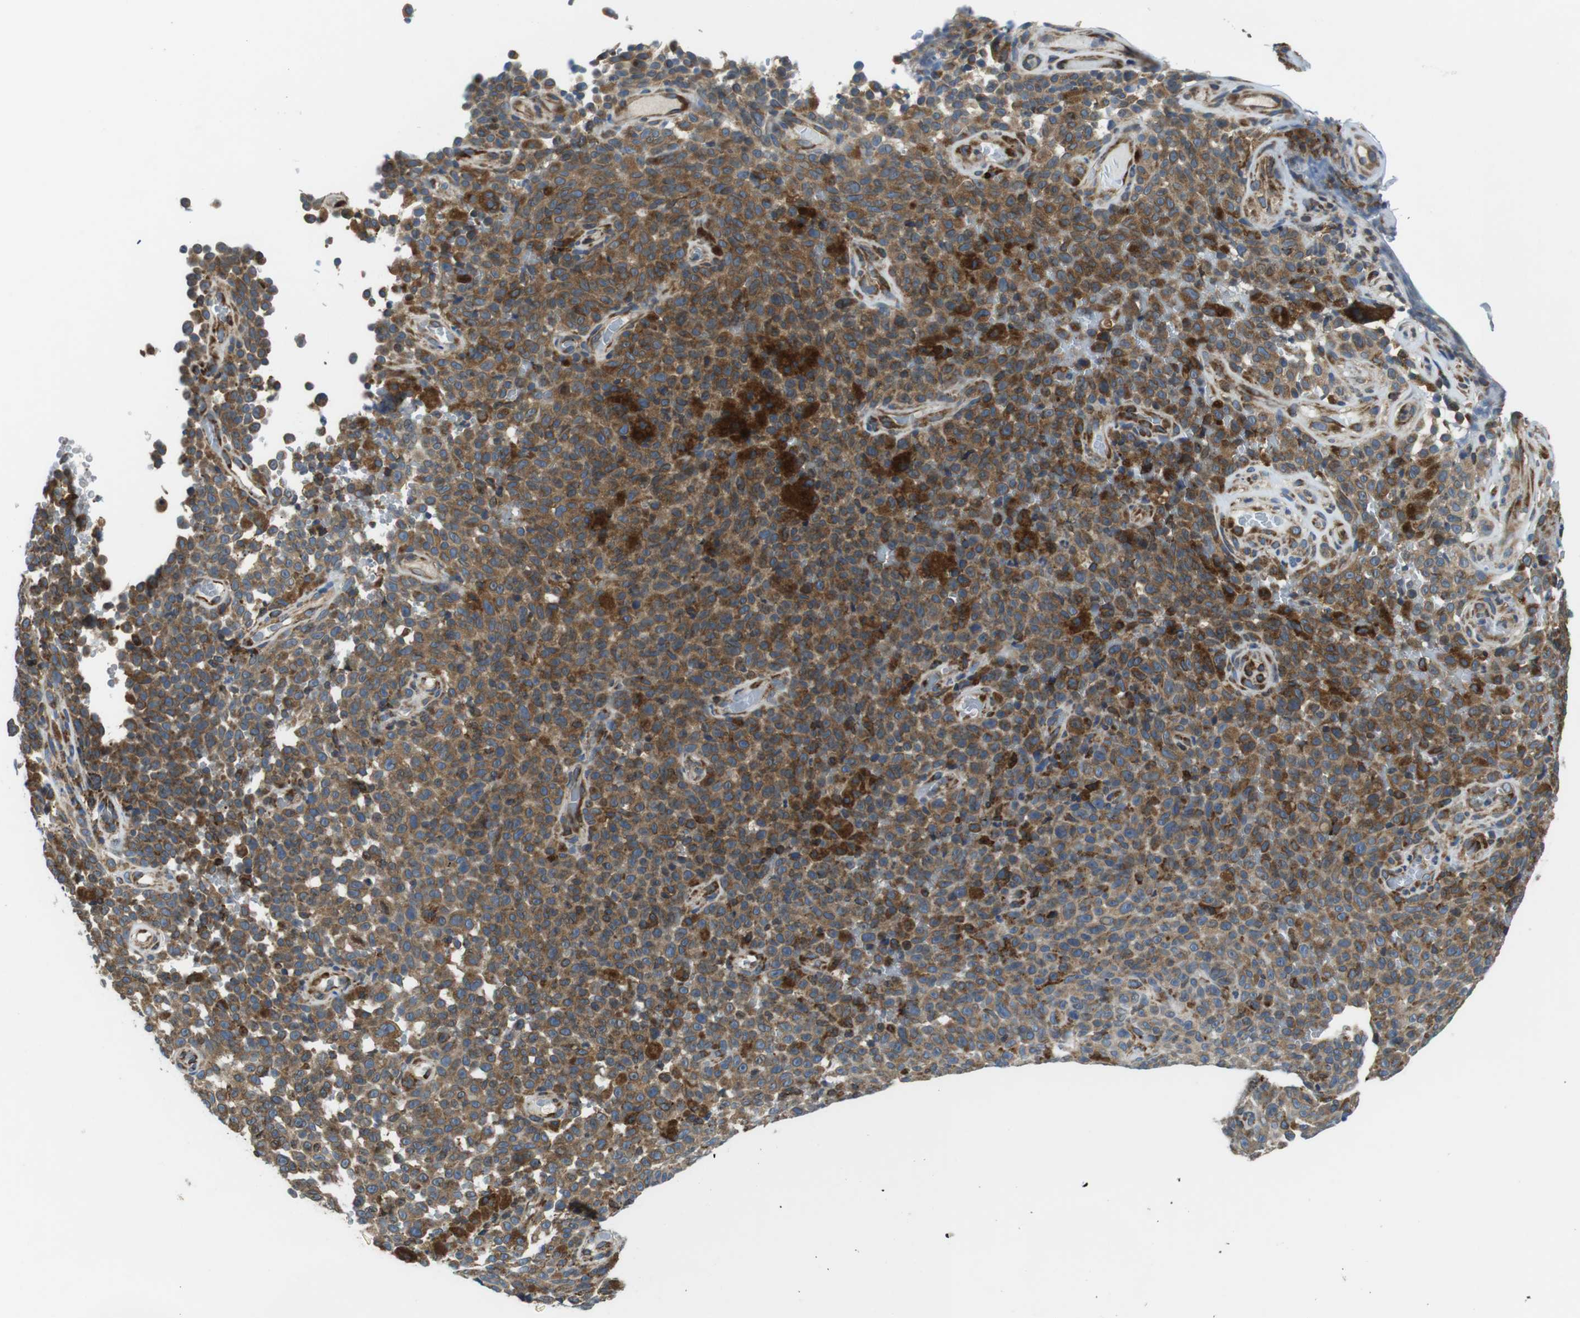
{"staining": {"intensity": "moderate", "quantity": ">75%", "location": "cytoplasmic/membranous"}, "tissue": "melanoma", "cell_type": "Tumor cells", "image_type": "cancer", "snomed": [{"axis": "morphology", "description": "Malignant melanoma, NOS"}, {"axis": "topography", "description": "Skin"}], "caption": "Melanoma stained with a protein marker displays moderate staining in tumor cells.", "gene": "UGGT1", "patient": {"sex": "female", "age": 82}}